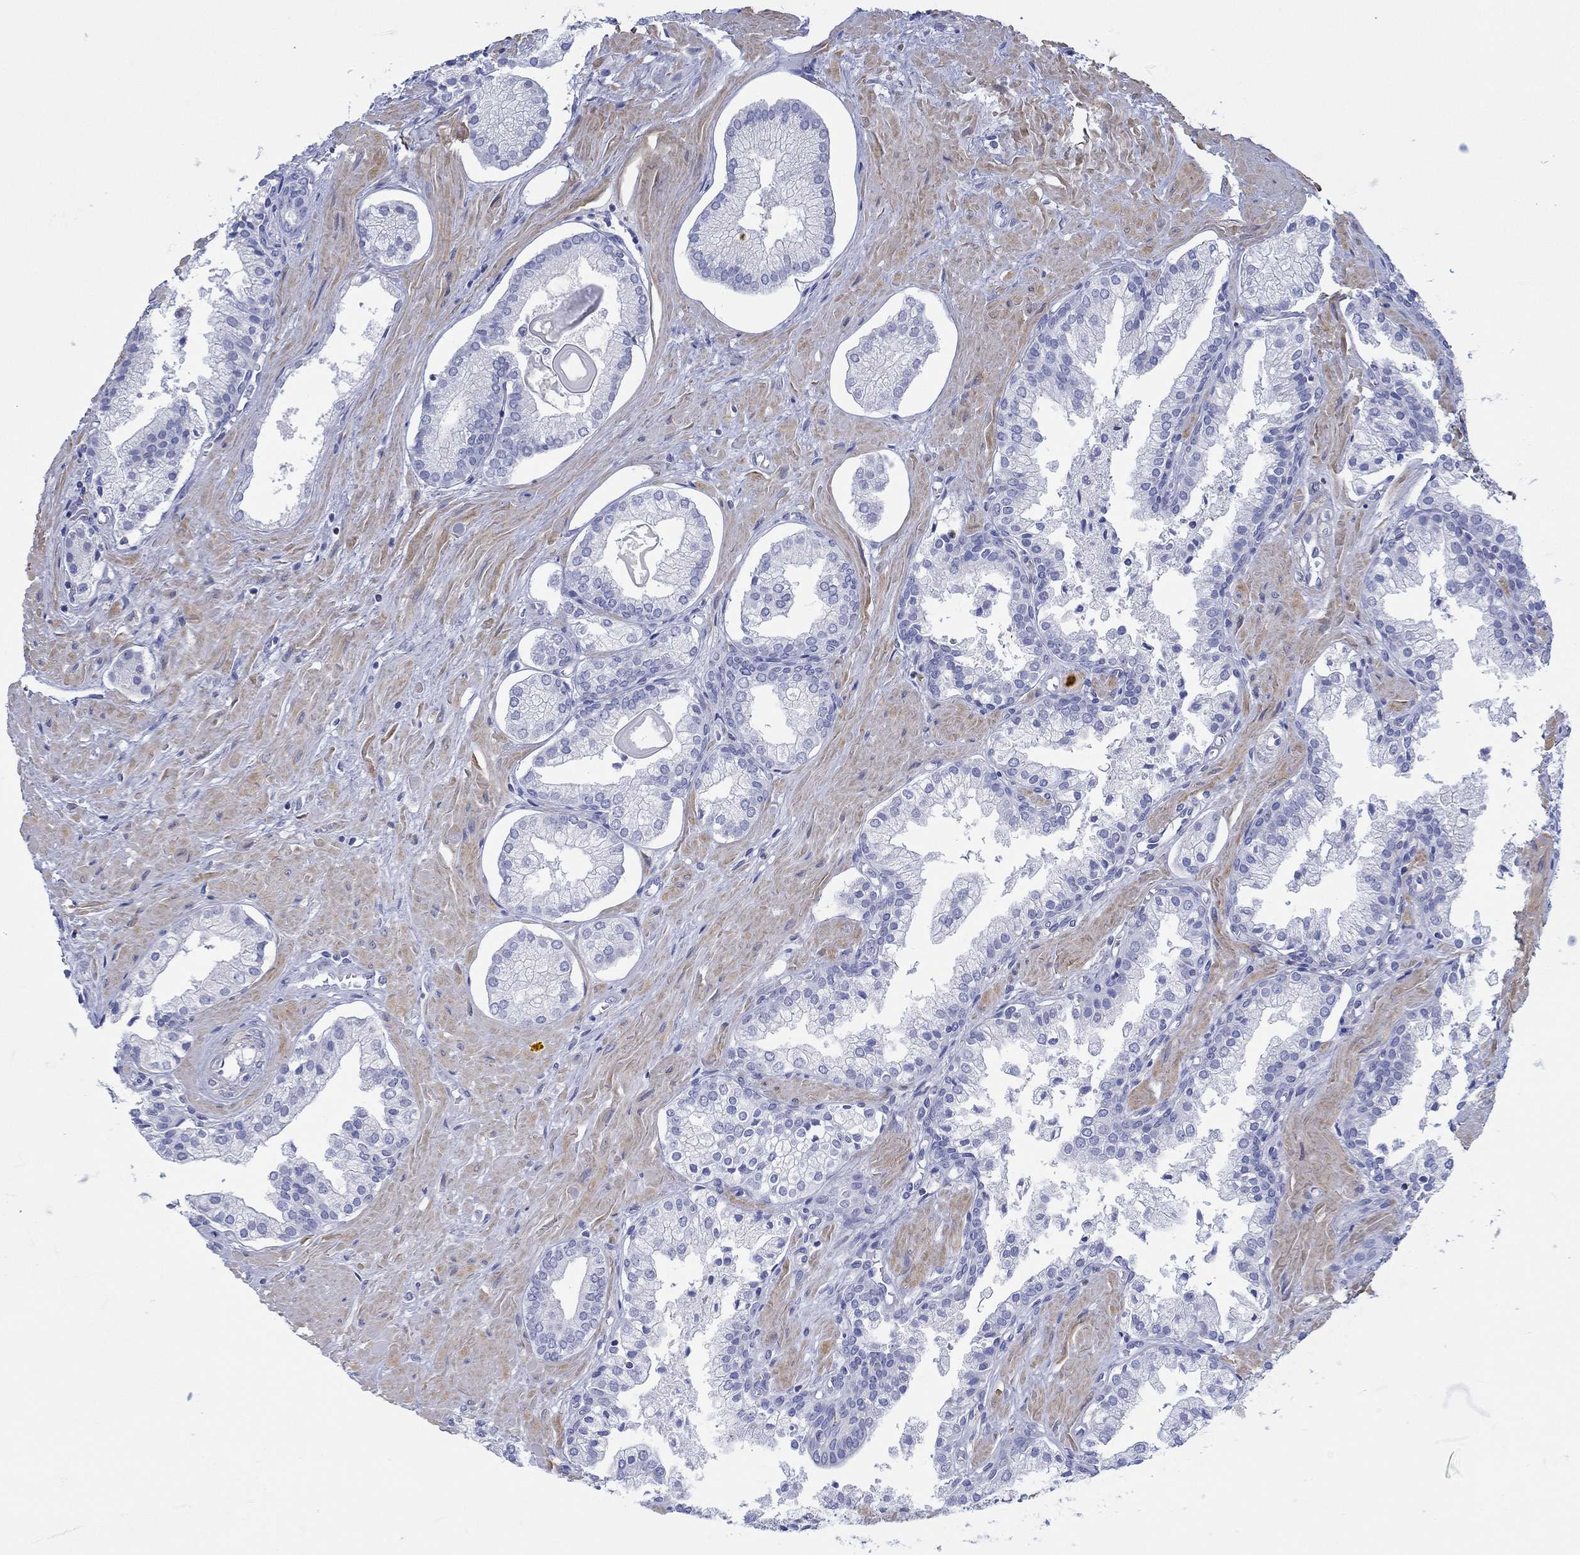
{"staining": {"intensity": "negative", "quantity": "none", "location": "none"}, "tissue": "prostate cancer", "cell_type": "Tumor cells", "image_type": "cancer", "snomed": [{"axis": "morphology", "description": "Adenocarcinoma, NOS"}, {"axis": "topography", "description": "Prostate and seminal vesicle, NOS"}, {"axis": "topography", "description": "Prostate"}], "caption": "Immunohistochemistry (IHC) micrograph of neoplastic tissue: human prostate cancer stained with DAB (3,3'-diaminobenzidine) reveals no significant protein staining in tumor cells.", "gene": "PPIL6", "patient": {"sex": "male", "age": 44}}